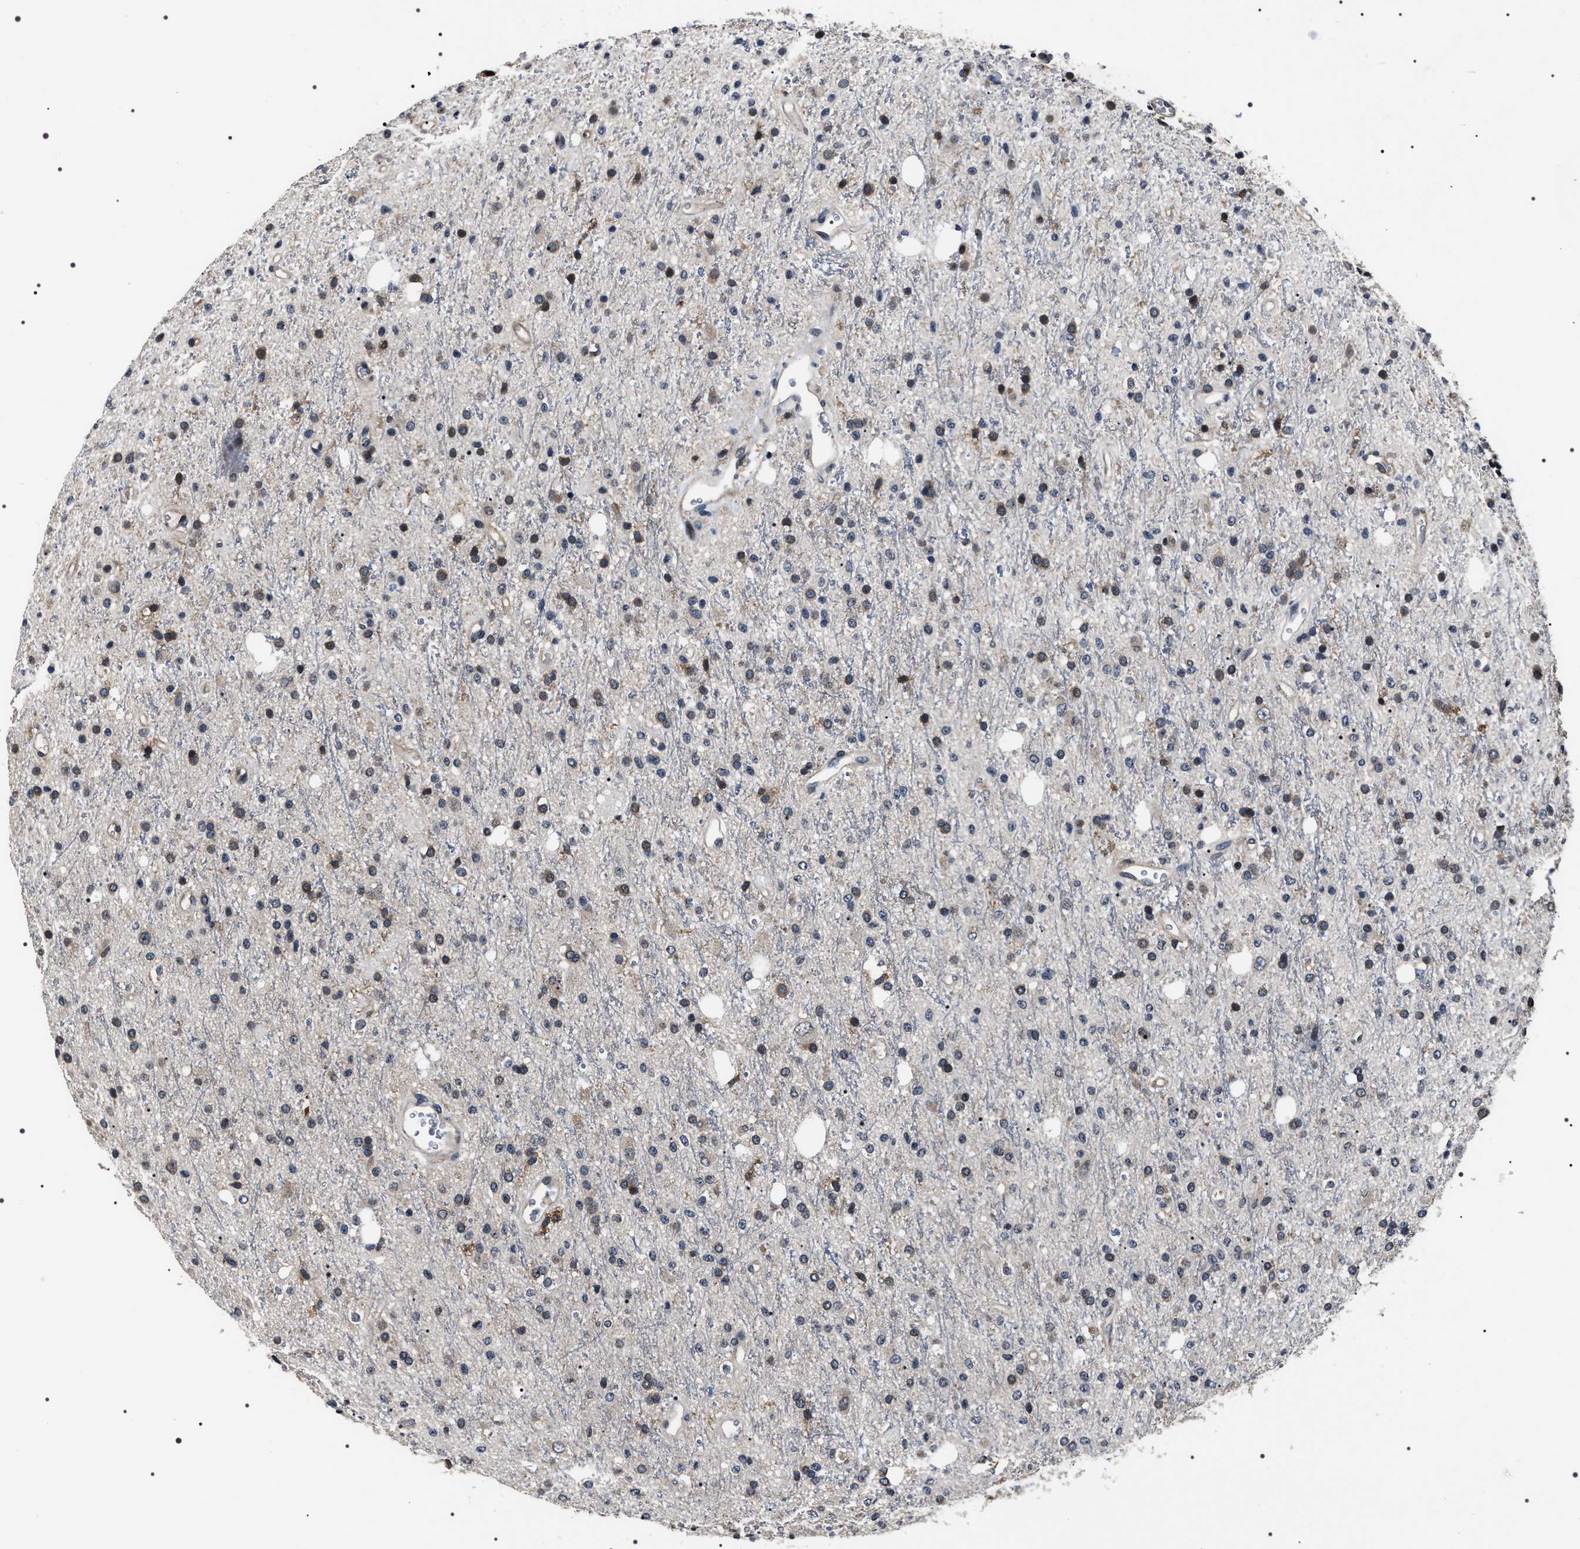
{"staining": {"intensity": "weak", "quantity": "<25%", "location": "cytoplasmic/membranous"}, "tissue": "glioma", "cell_type": "Tumor cells", "image_type": "cancer", "snomed": [{"axis": "morphology", "description": "Glioma, malignant, High grade"}, {"axis": "topography", "description": "Brain"}], "caption": "Image shows no protein positivity in tumor cells of glioma tissue. The staining is performed using DAB brown chromogen with nuclei counter-stained in using hematoxylin.", "gene": "SIPA1", "patient": {"sex": "male", "age": 47}}